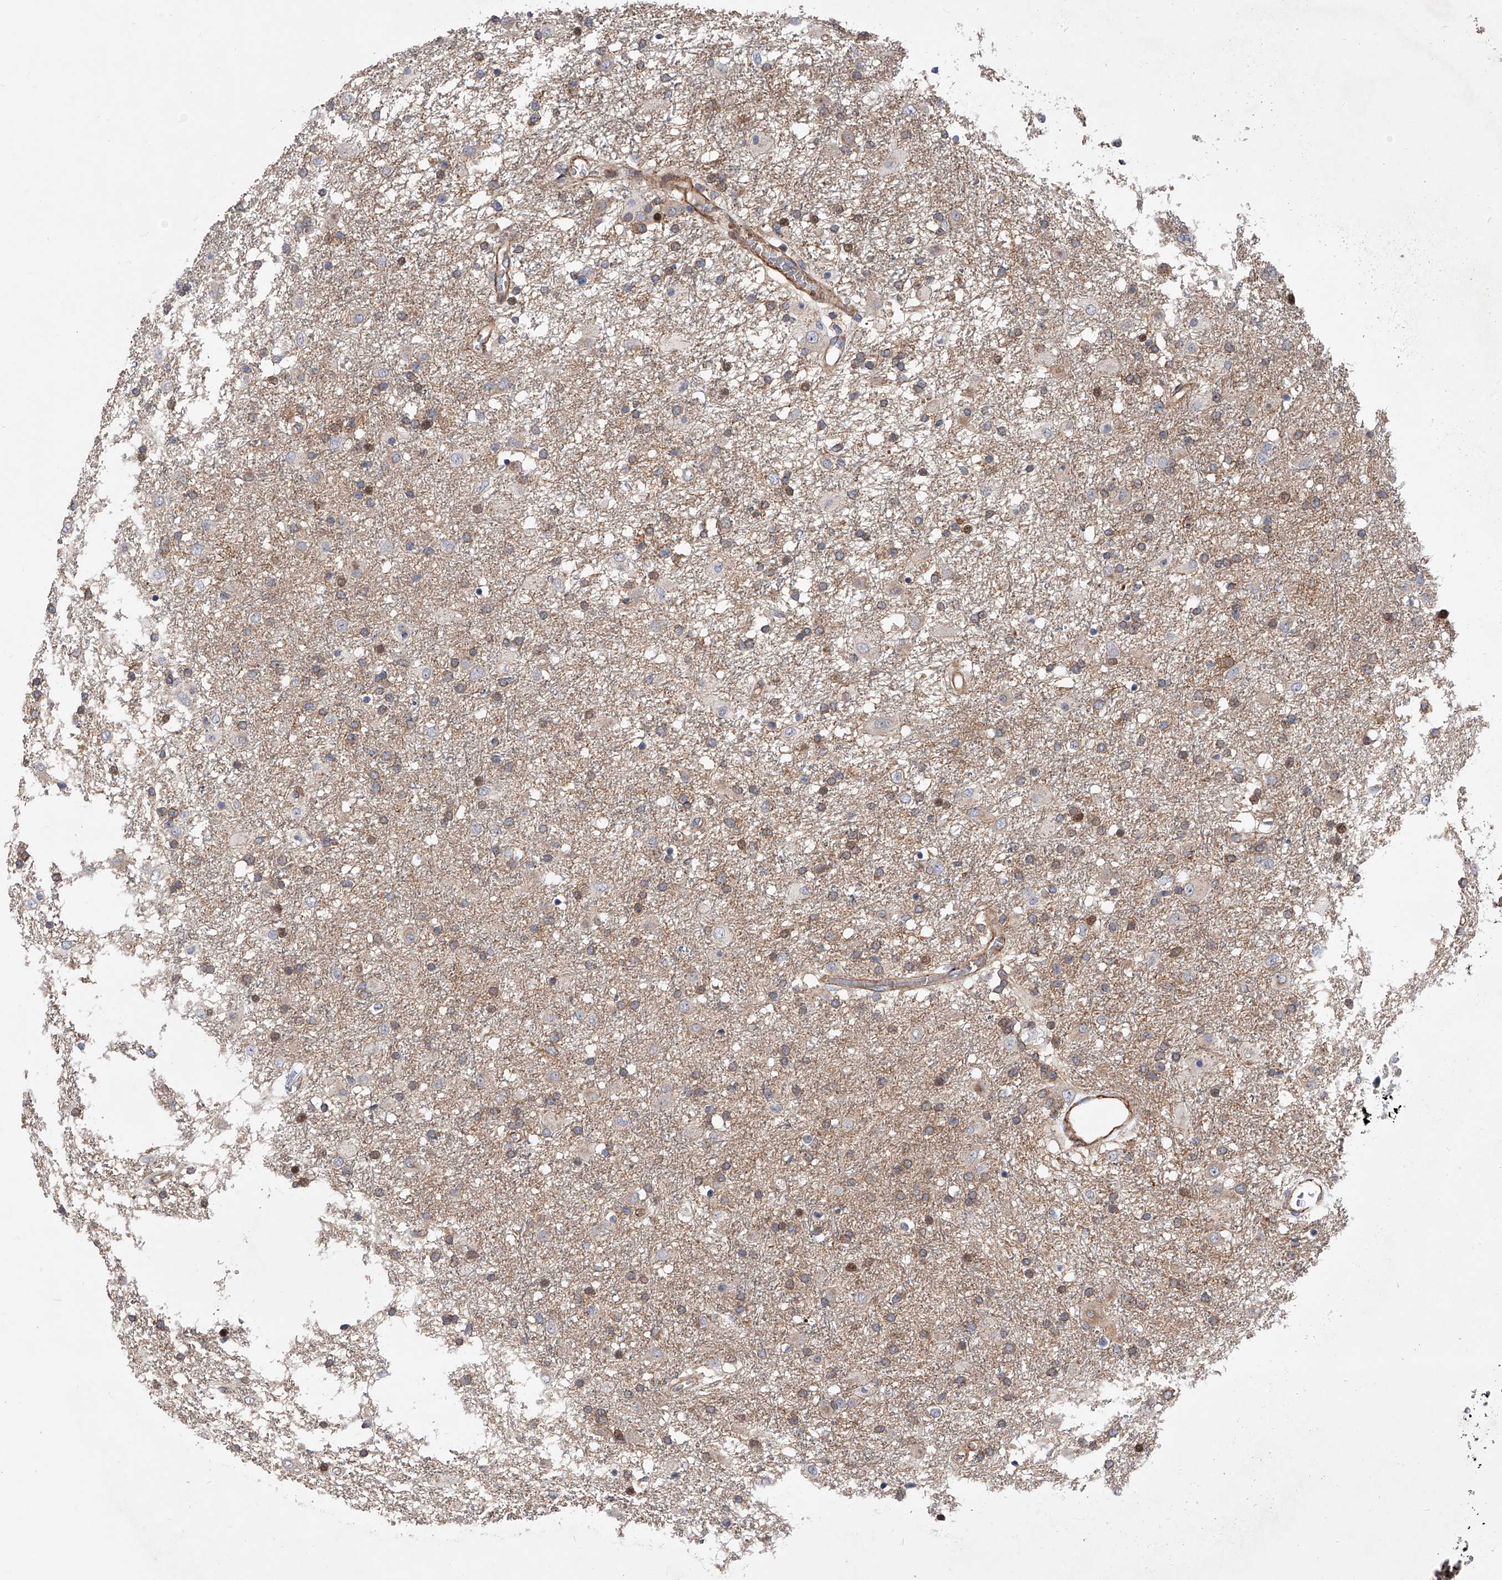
{"staining": {"intensity": "weak", "quantity": "25%-75%", "location": "cytoplasmic/membranous"}, "tissue": "glioma", "cell_type": "Tumor cells", "image_type": "cancer", "snomed": [{"axis": "morphology", "description": "Glioma, malignant, Low grade"}, {"axis": "topography", "description": "Brain"}], "caption": "Weak cytoplasmic/membranous expression is identified in about 25%-75% of tumor cells in glioma.", "gene": "PDSS2", "patient": {"sex": "male", "age": 65}}